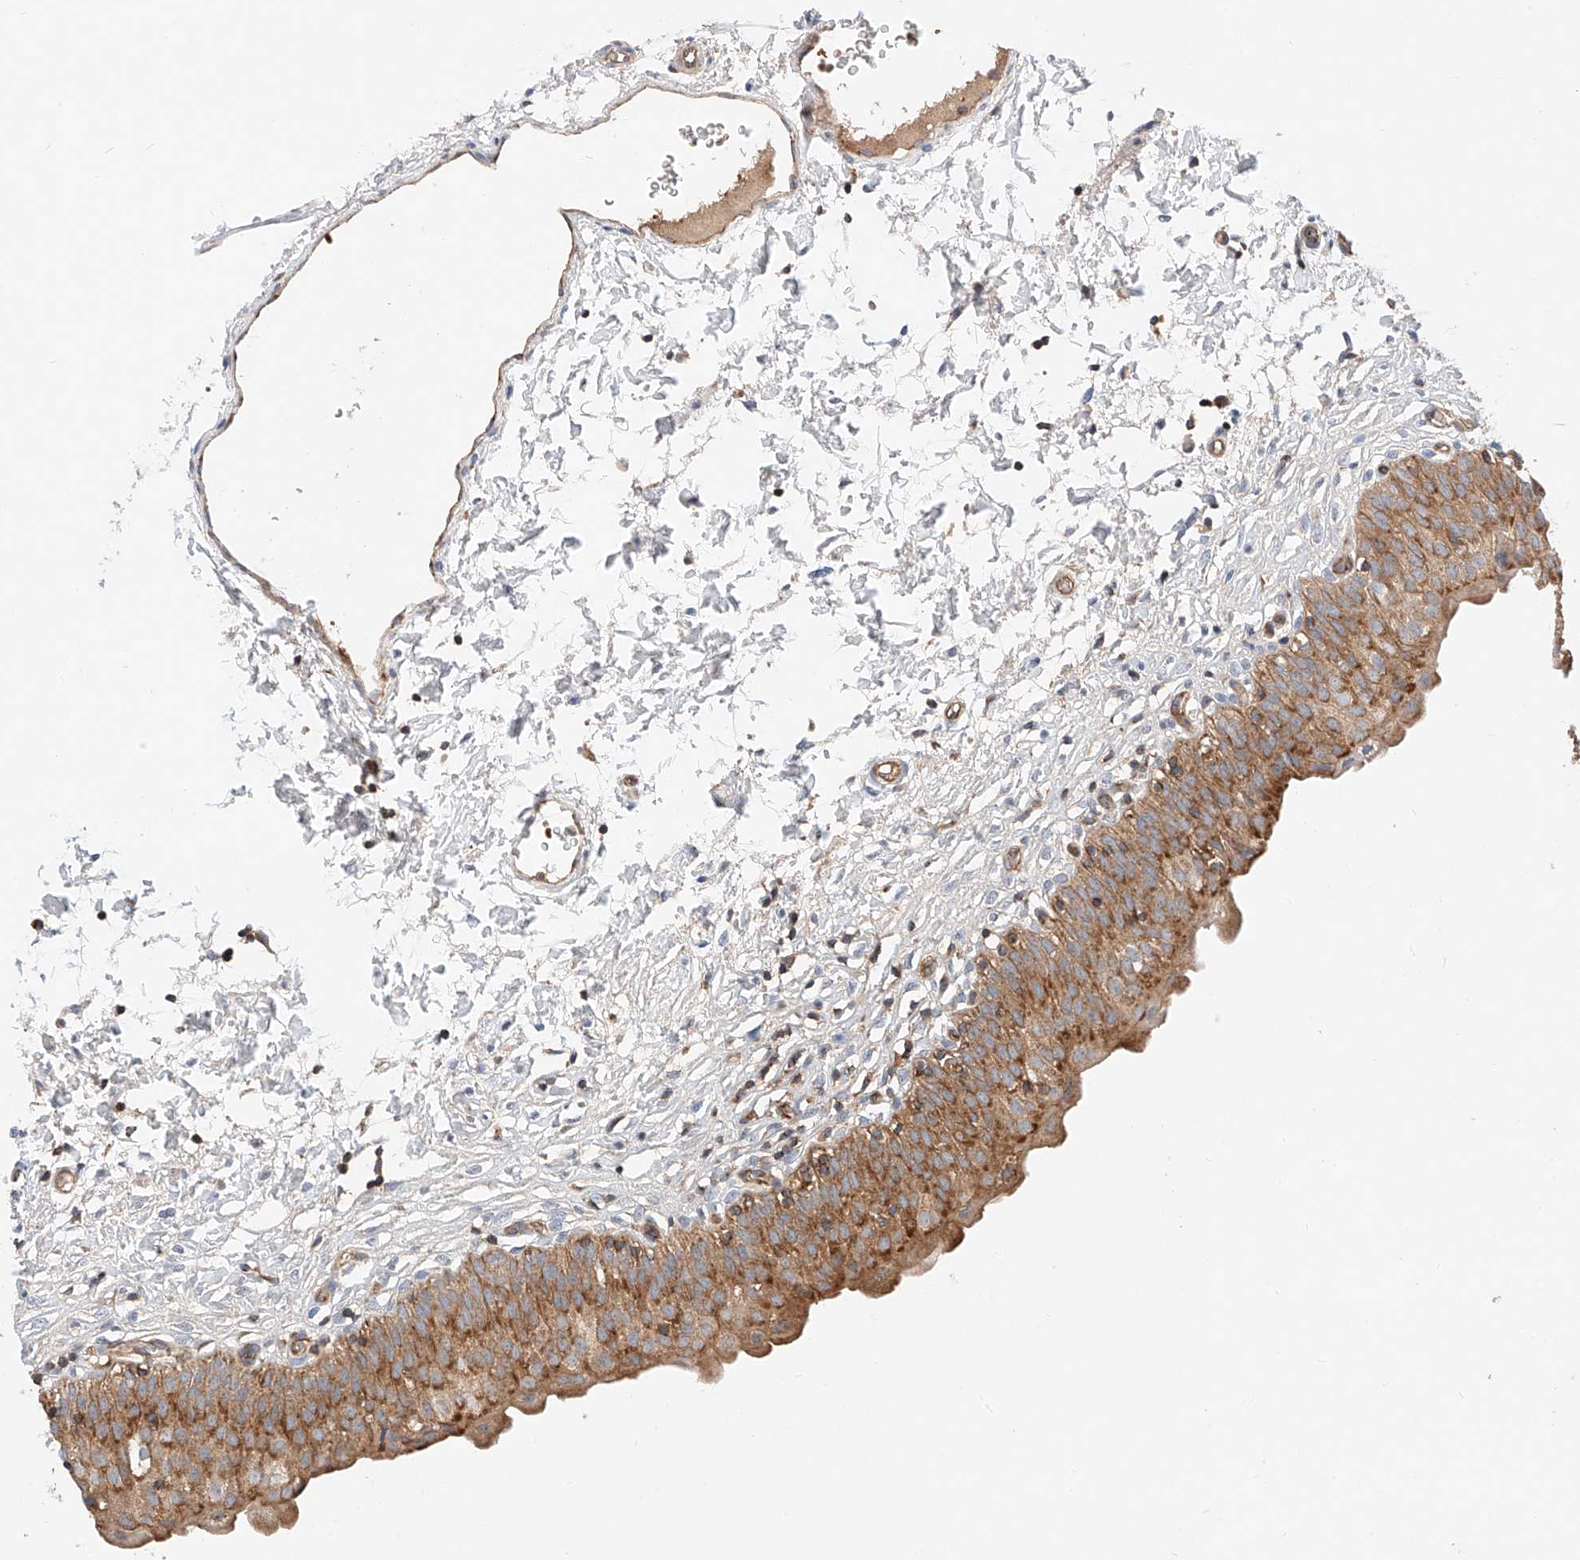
{"staining": {"intensity": "moderate", "quantity": ">75%", "location": "cytoplasmic/membranous"}, "tissue": "urinary bladder", "cell_type": "Urothelial cells", "image_type": "normal", "snomed": [{"axis": "morphology", "description": "Normal tissue, NOS"}, {"axis": "topography", "description": "Urinary bladder"}], "caption": "Urinary bladder stained with a brown dye displays moderate cytoplasmic/membranous positive positivity in approximately >75% of urothelial cells.", "gene": "NR1D1", "patient": {"sex": "male", "age": 55}}